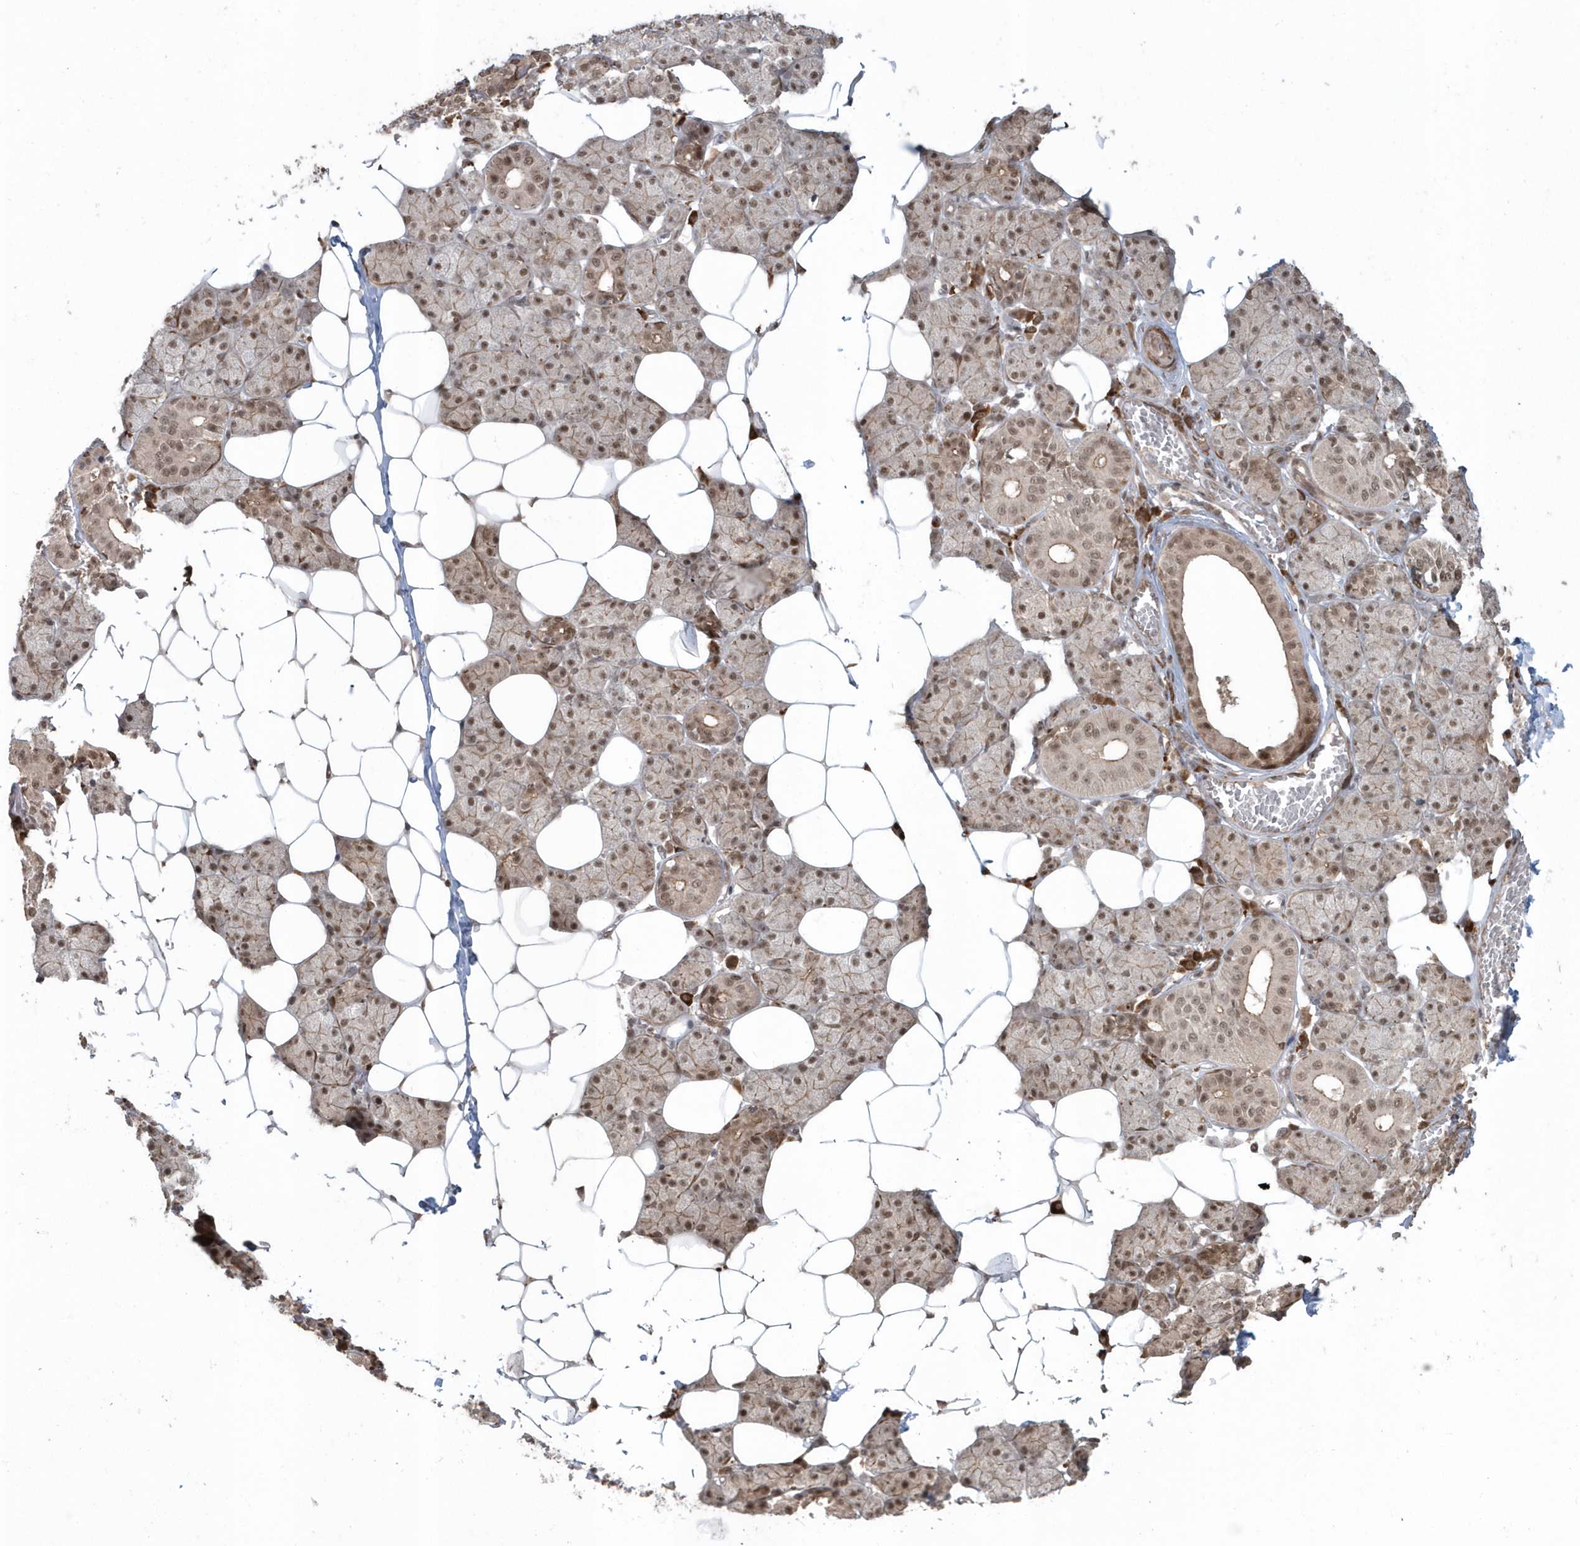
{"staining": {"intensity": "moderate", "quantity": ">75%", "location": "cytoplasmic/membranous,nuclear"}, "tissue": "salivary gland", "cell_type": "Glandular cells", "image_type": "normal", "snomed": [{"axis": "morphology", "description": "Normal tissue, NOS"}, {"axis": "topography", "description": "Salivary gland"}], "caption": "Immunohistochemistry staining of normal salivary gland, which reveals medium levels of moderate cytoplasmic/membranous,nuclear expression in about >75% of glandular cells indicating moderate cytoplasmic/membranous,nuclear protein positivity. The staining was performed using DAB (brown) for protein detection and nuclei were counterstained in hematoxylin (blue).", "gene": "EPB41L4A", "patient": {"sex": "female", "age": 33}}